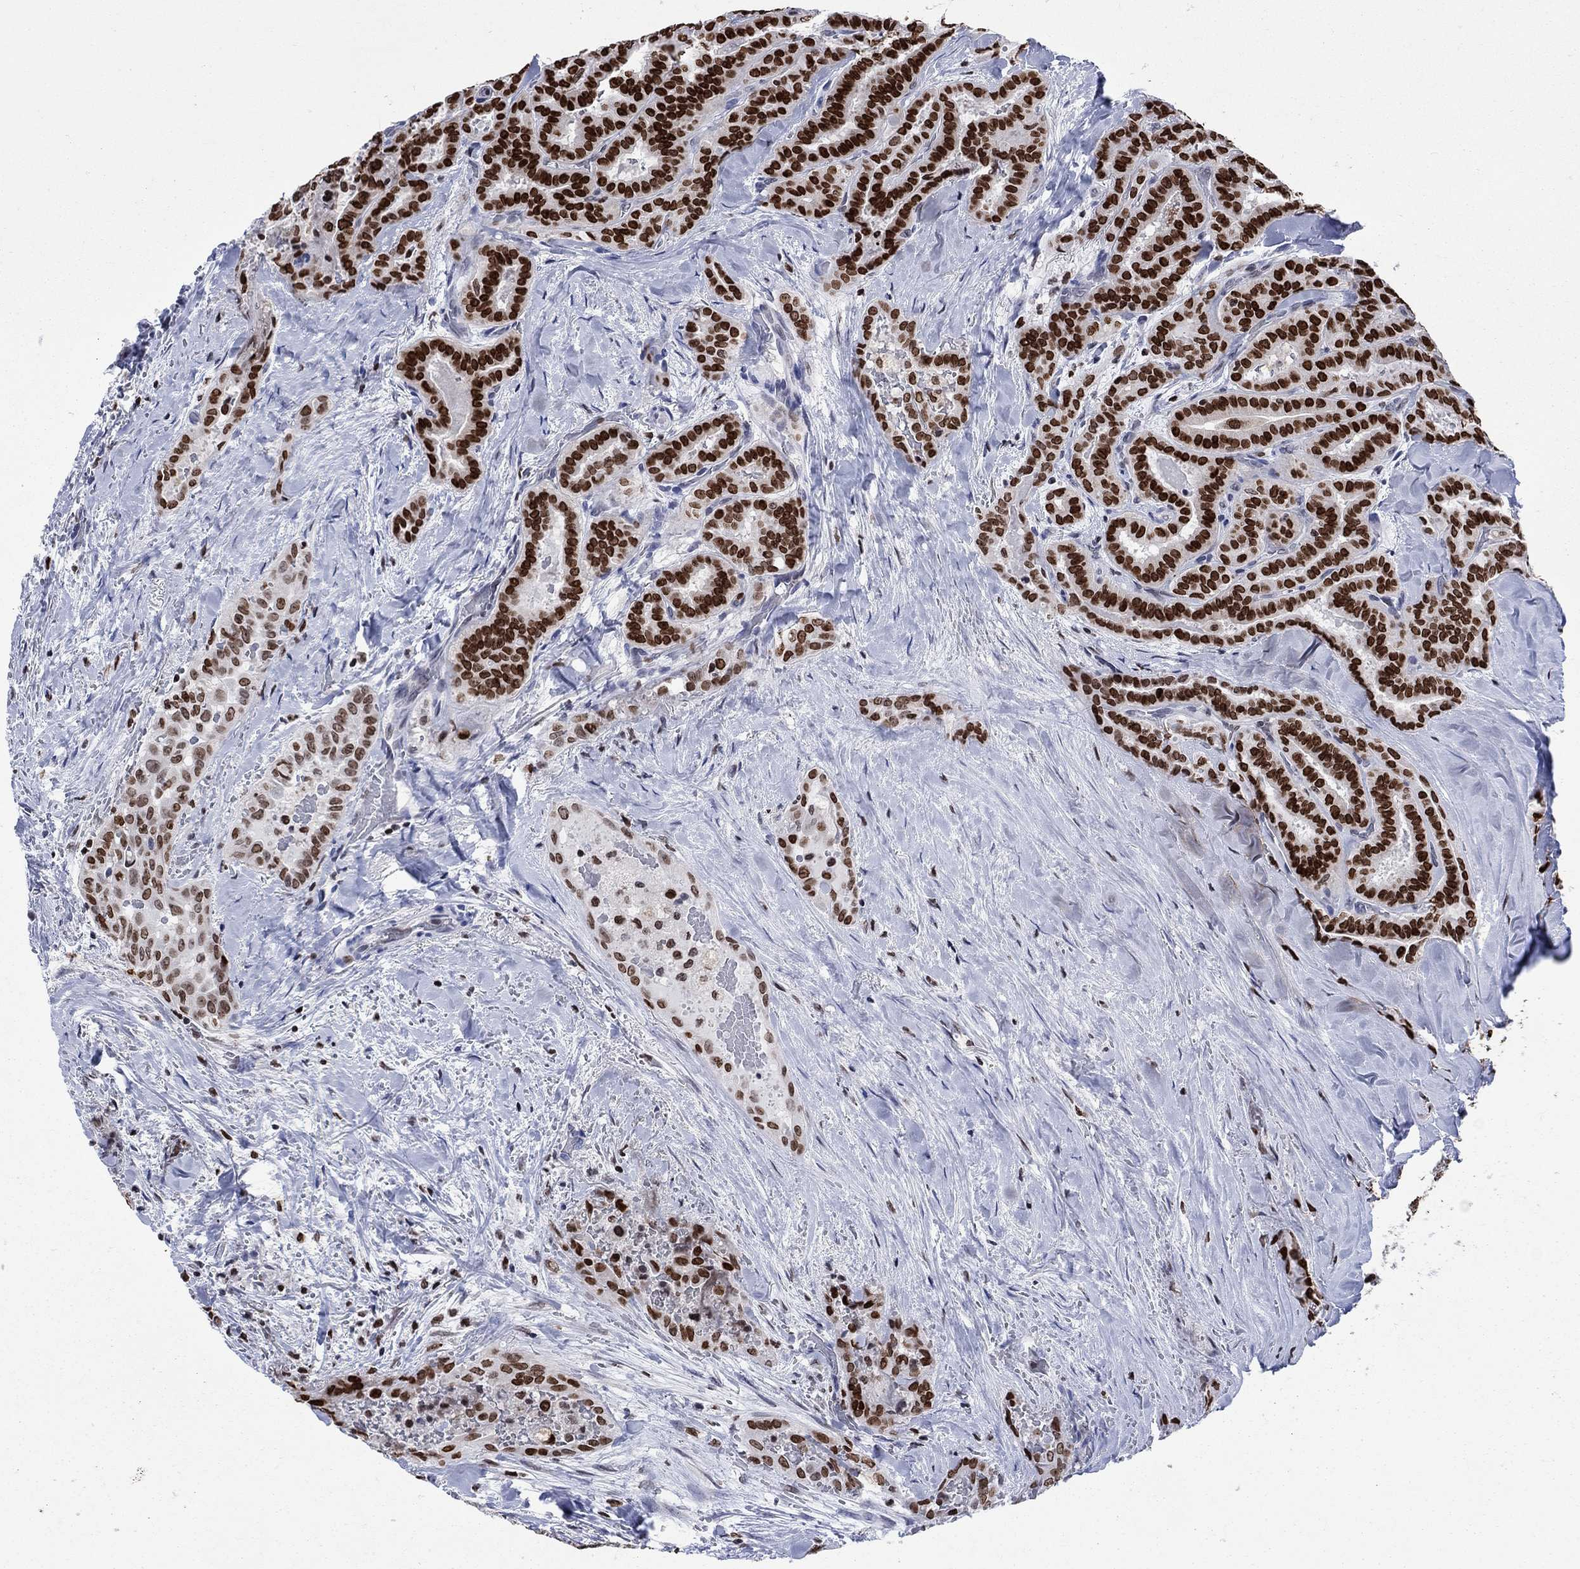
{"staining": {"intensity": "strong", "quantity": ">75%", "location": "nuclear"}, "tissue": "thyroid cancer", "cell_type": "Tumor cells", "image_type": "cancer", "snomed": [{"axis": "morphology", "description": "Papillary adenocarcinoma, NOS"}, {"axis": "topography", "description": "Thyroid gland"}], "caption": "Thyroid cancer stained with DAB IHC exhibits high levels of strong nuclear staining in approximately >75% of tumor cells.", "gene": "HMGA1", "patient": {"sex": "female", "age": 39}}